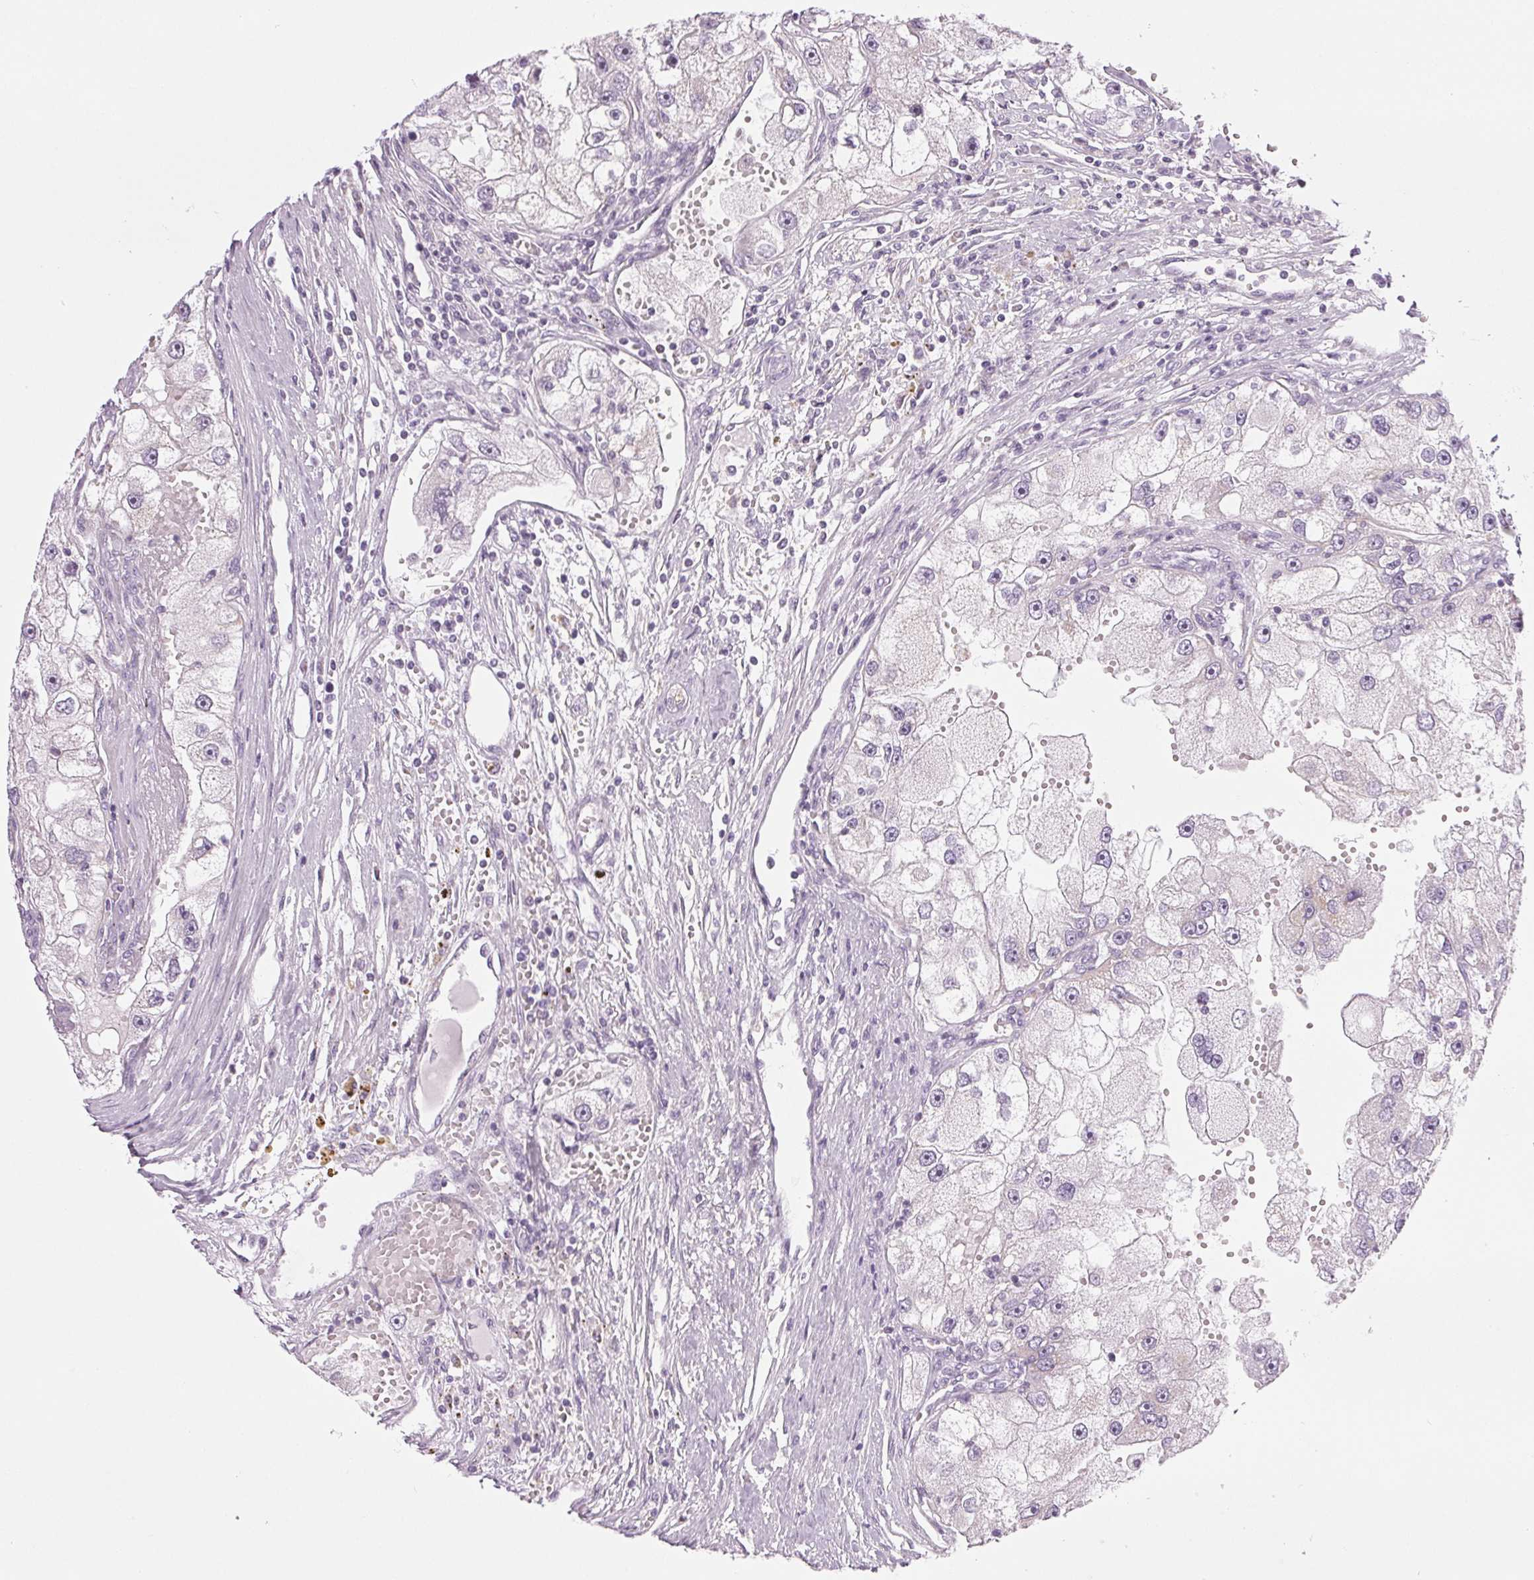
{"staining": {"intensity": "negative", "quantity": "none", "location": "none"}, "tissue": "renal cancer", "cell_type": "Tumor cells", "image_type": "cancer", "snomed": [{"axis": "morphology", "description": "Adenocarcinoma, NOS"}, {"axis": "topography", "description": "Kidney"}], "caption": "Renal cancer was stained to show a protein in brown. There is no significant expression in tumor cells.", "gene": "COL7A1", "patient": {"sex": "male", "age": 63}}